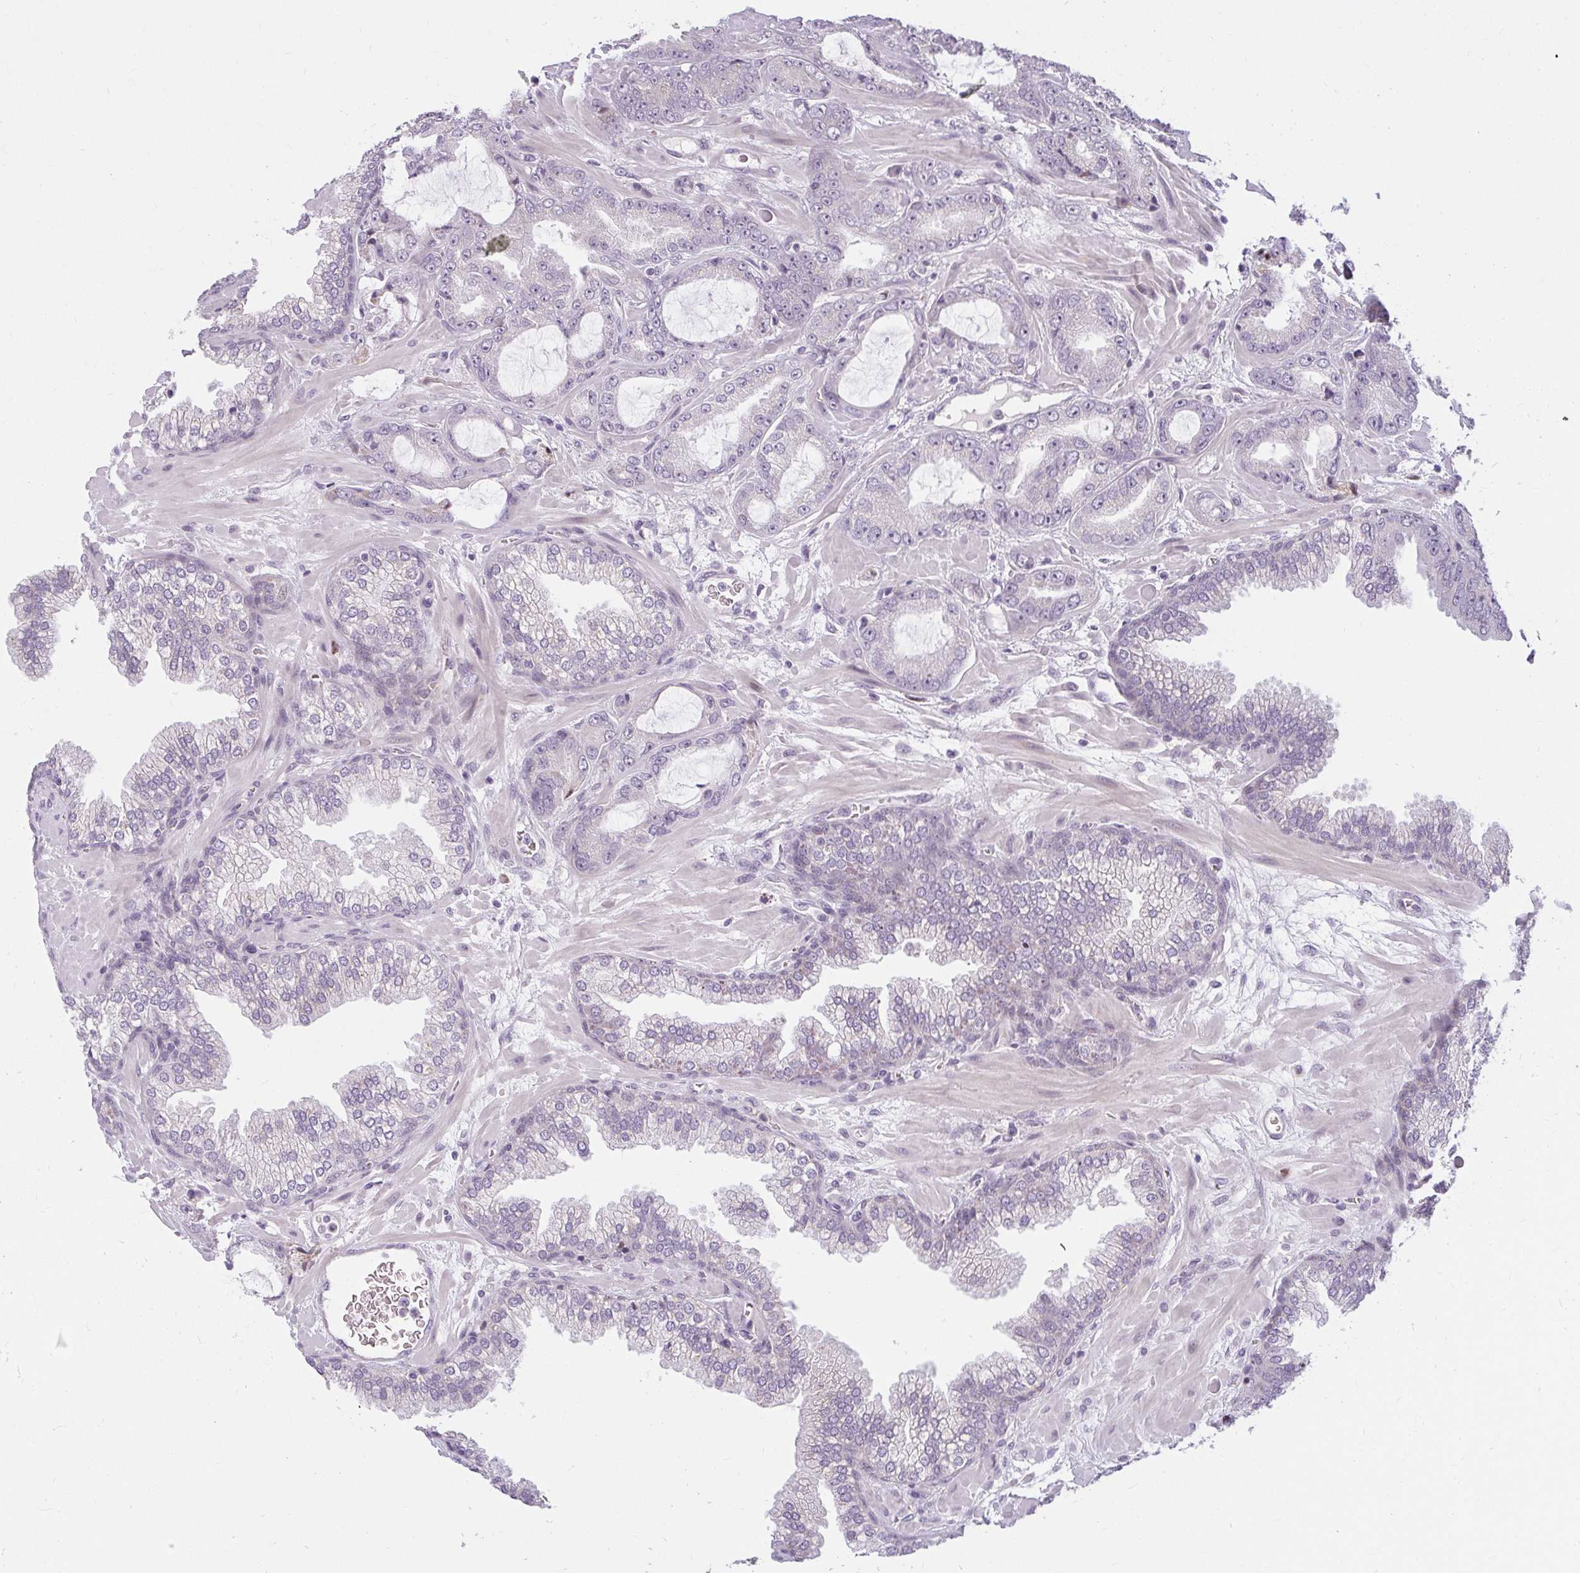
{"staining": {"intensity": "negative", "quantity": "none", "location": "none"}, "tissue": "prostate cancer", "cell_type": "Tumor cells", "image_type": "cancer", "snomed": [{"axis": "morphology", "description": "Adenocarcinoma, High grade"}, {"axis": "topography", "description": "Prostate"}], "caption": "IHC histopathology image of human prostate cancer (adenocarcinoma (high-grade)) stained for a protein (brown), which displays no staining in tumor cells. (Brightfield microscopy of DAB IHC at high magnification).", "gene": "ZFYVE26", "patient": {"sex": "male", "age": 68}}